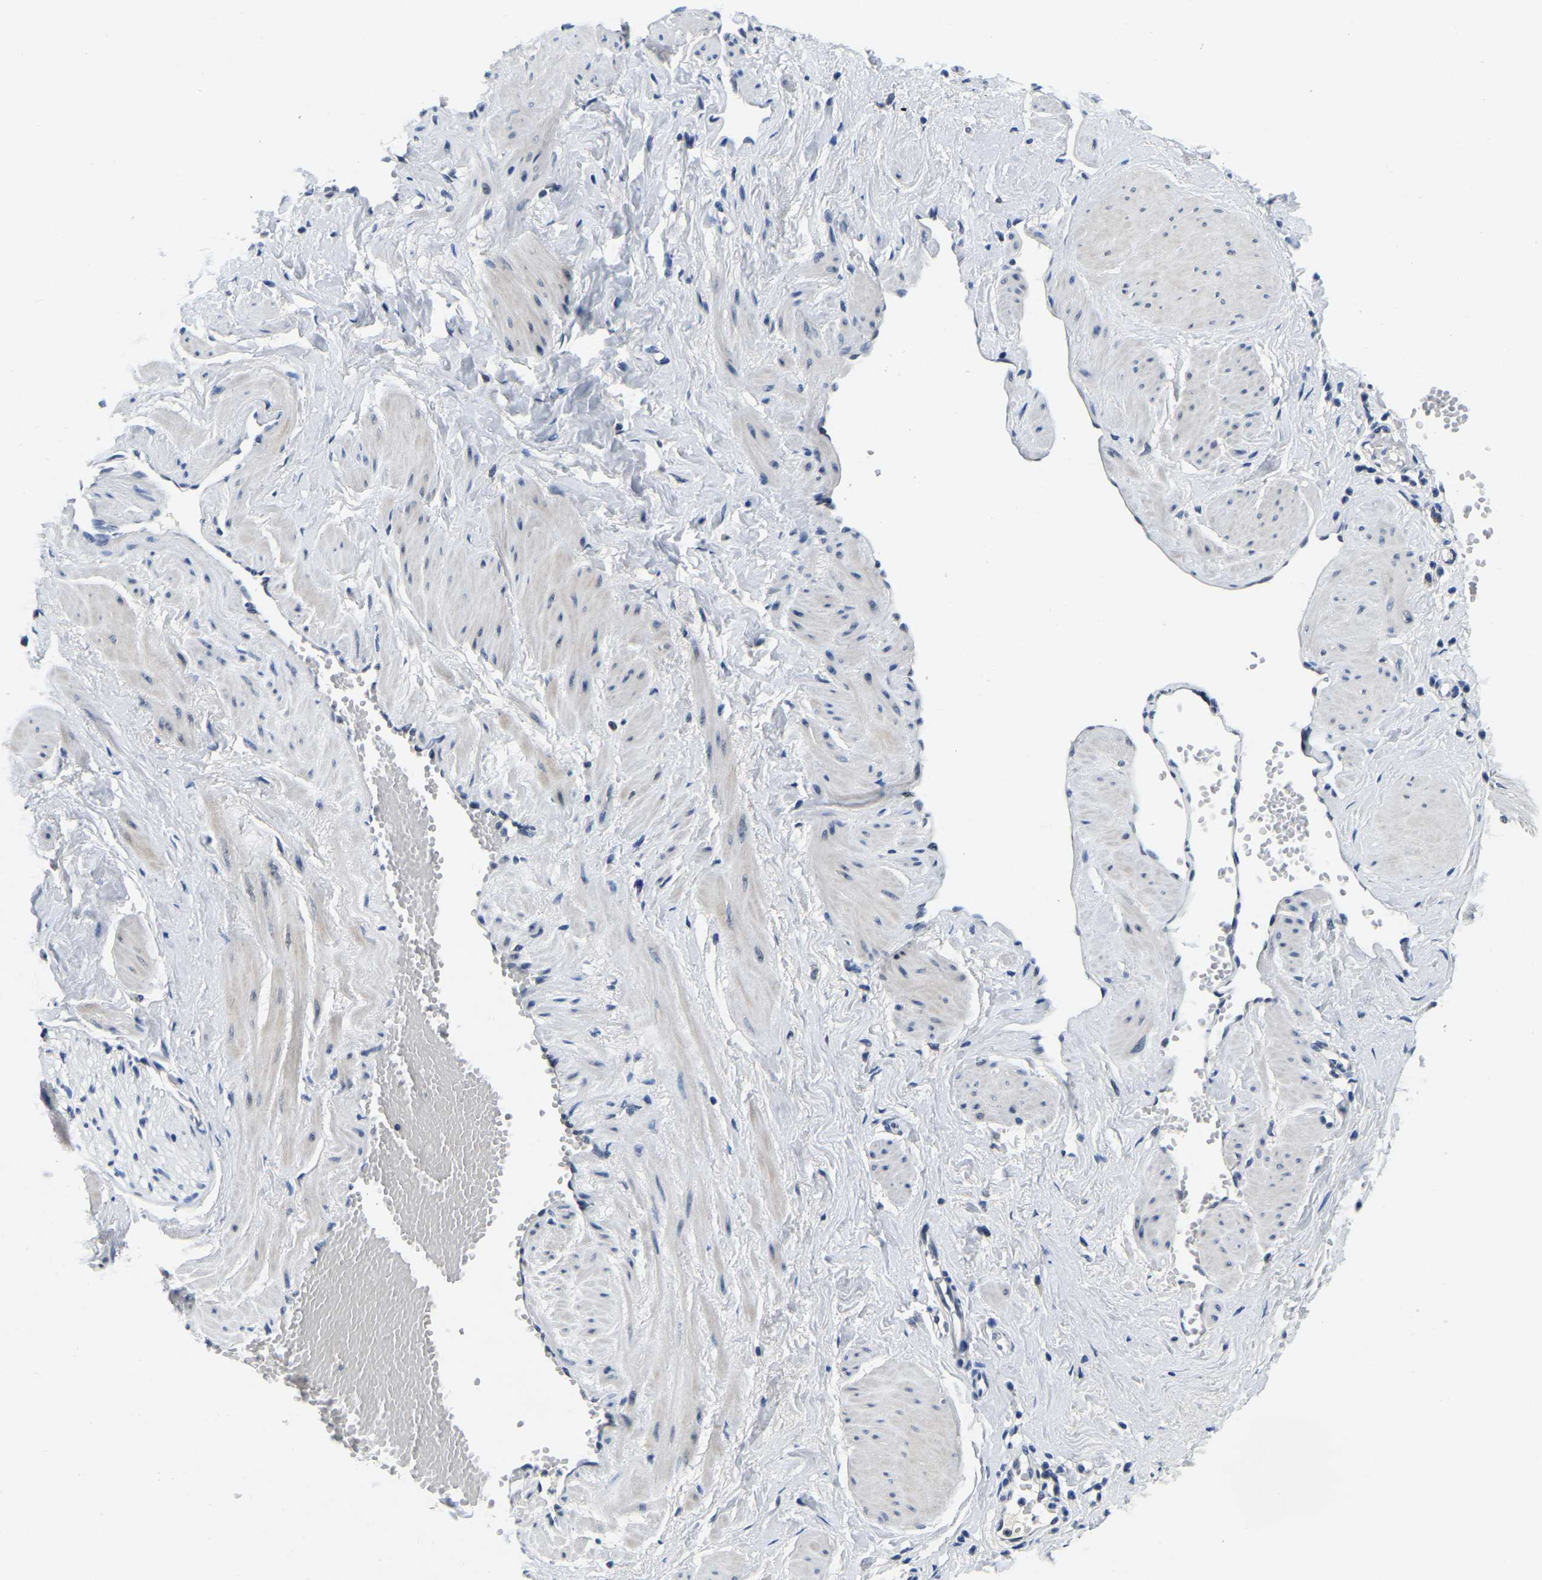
{"staining": {"intensity": "negative", "quantity": "none", "location": "none"}, "tissue": "adipose tissue", "cell_type": "Adipocytes", "image_type": "normal", "snomed": [{"axis": "morphology", "description": "Normal tissue, NOS"}, {"axis": "topography", "description": "Soft tissue"}, {"axis": "topography", "description": "Vascular tissue"}], "caption": "The histopathology image shows no staining of adipocytes in unremarkable adipose tissue. (DAB immunohistochemistry with hematoxylin counter stain).", "gene": "RANBP2", "patient": {"sex": "female", "age": 35}}